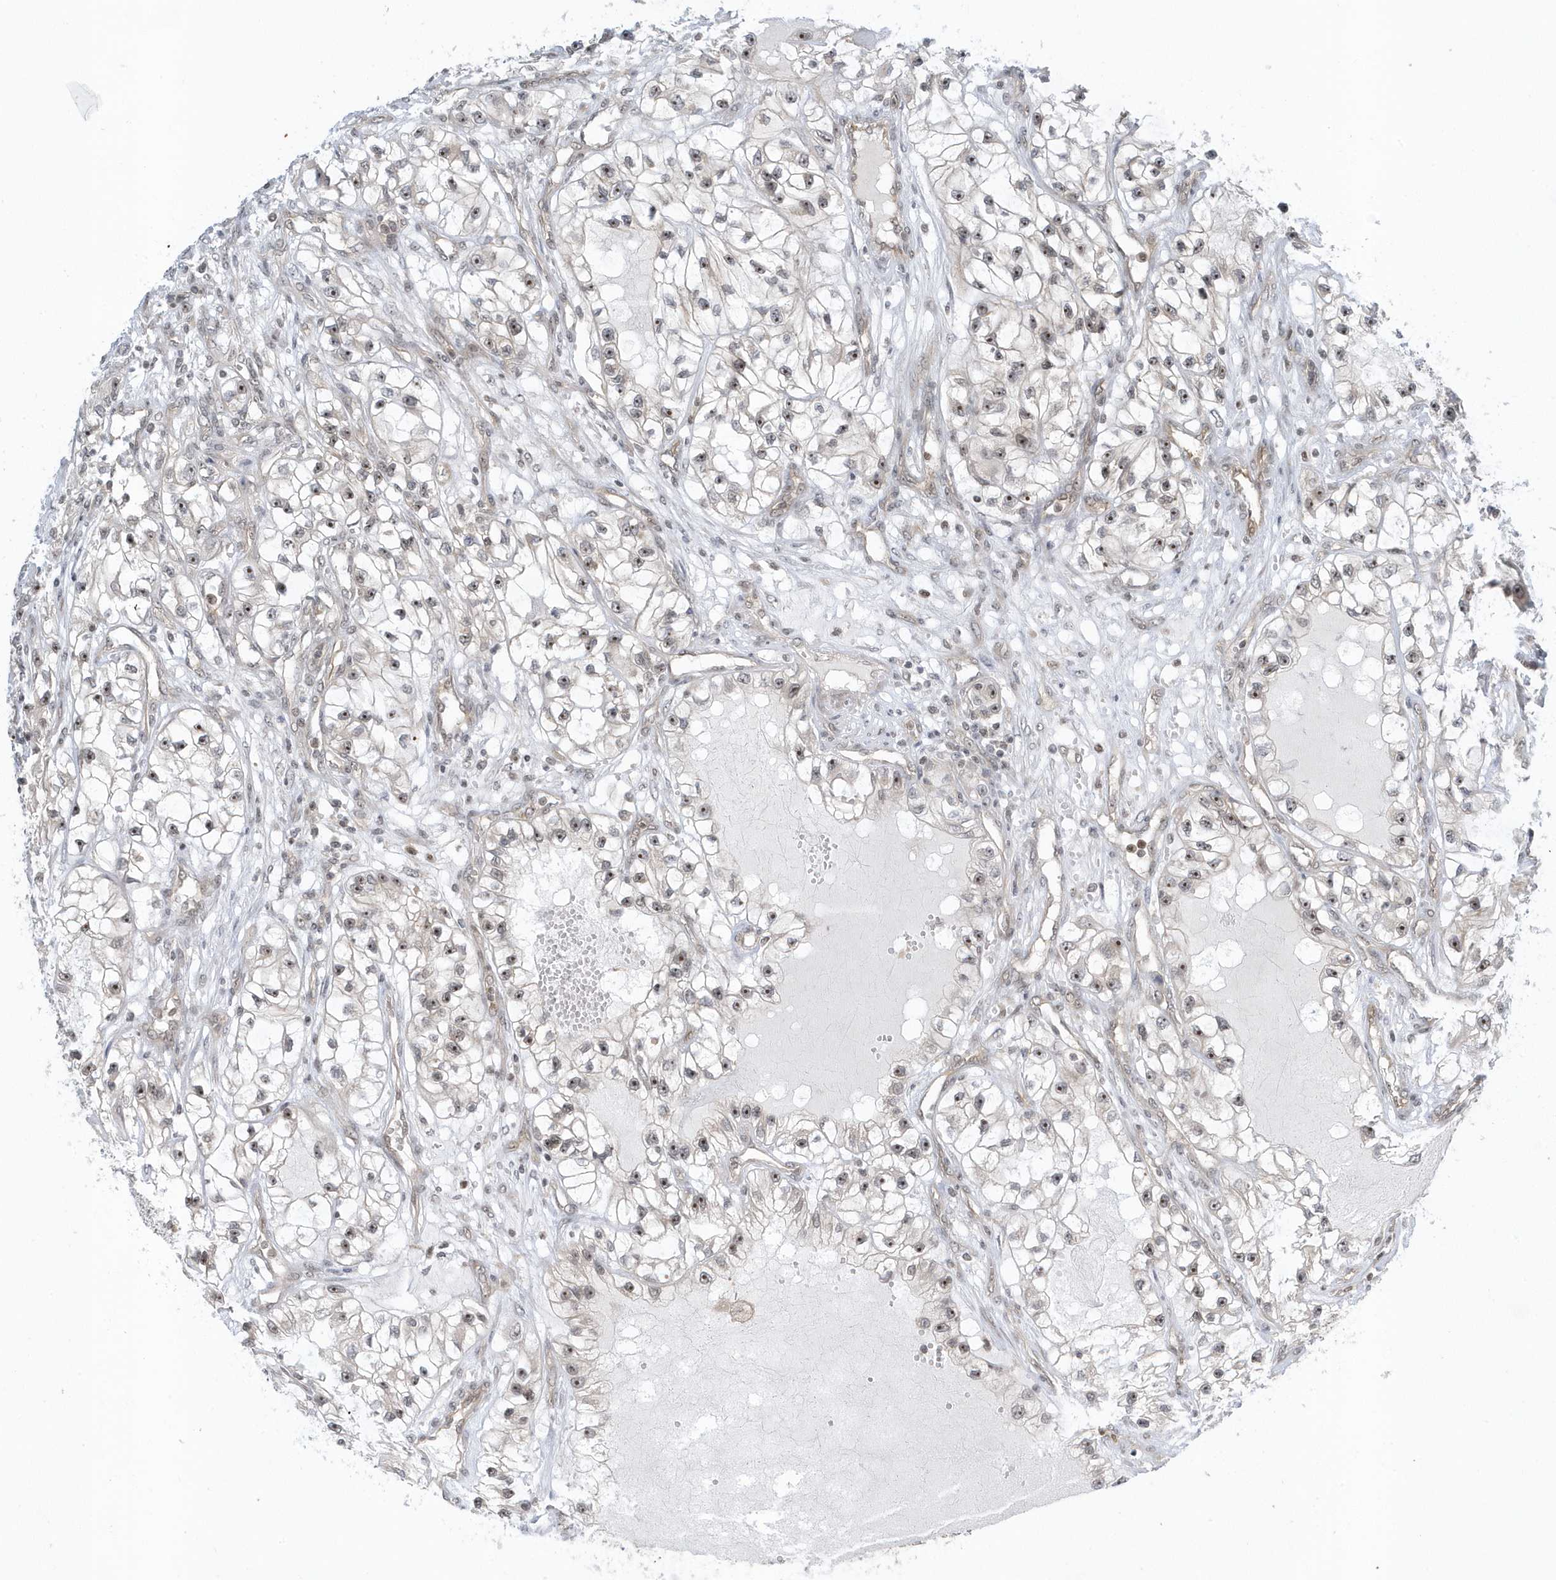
{"staining": {"intensity": "moderate", "quantity": "<25%", "location": "nuclear"}, "tissue": "renal cancer", "cell_type": "Tumor cells", "image_type": "cancer", "snomed": [{"axis": "morphology", "description": "Adenocarcinoma, NOS"}, {"axis": "topography", "description": "Kidney"}], "caption": "Immunohistochemistry histopathology image of neoplastic tissue: human renal adenocarcinoma stained using IHC displays low levels of moderate protein expression localized specifically in the nuclear of tumor cells, appearing as a nuclear brown color.", "gene": "ZNF740", "patient": {"sex": "female", "age": 57}}